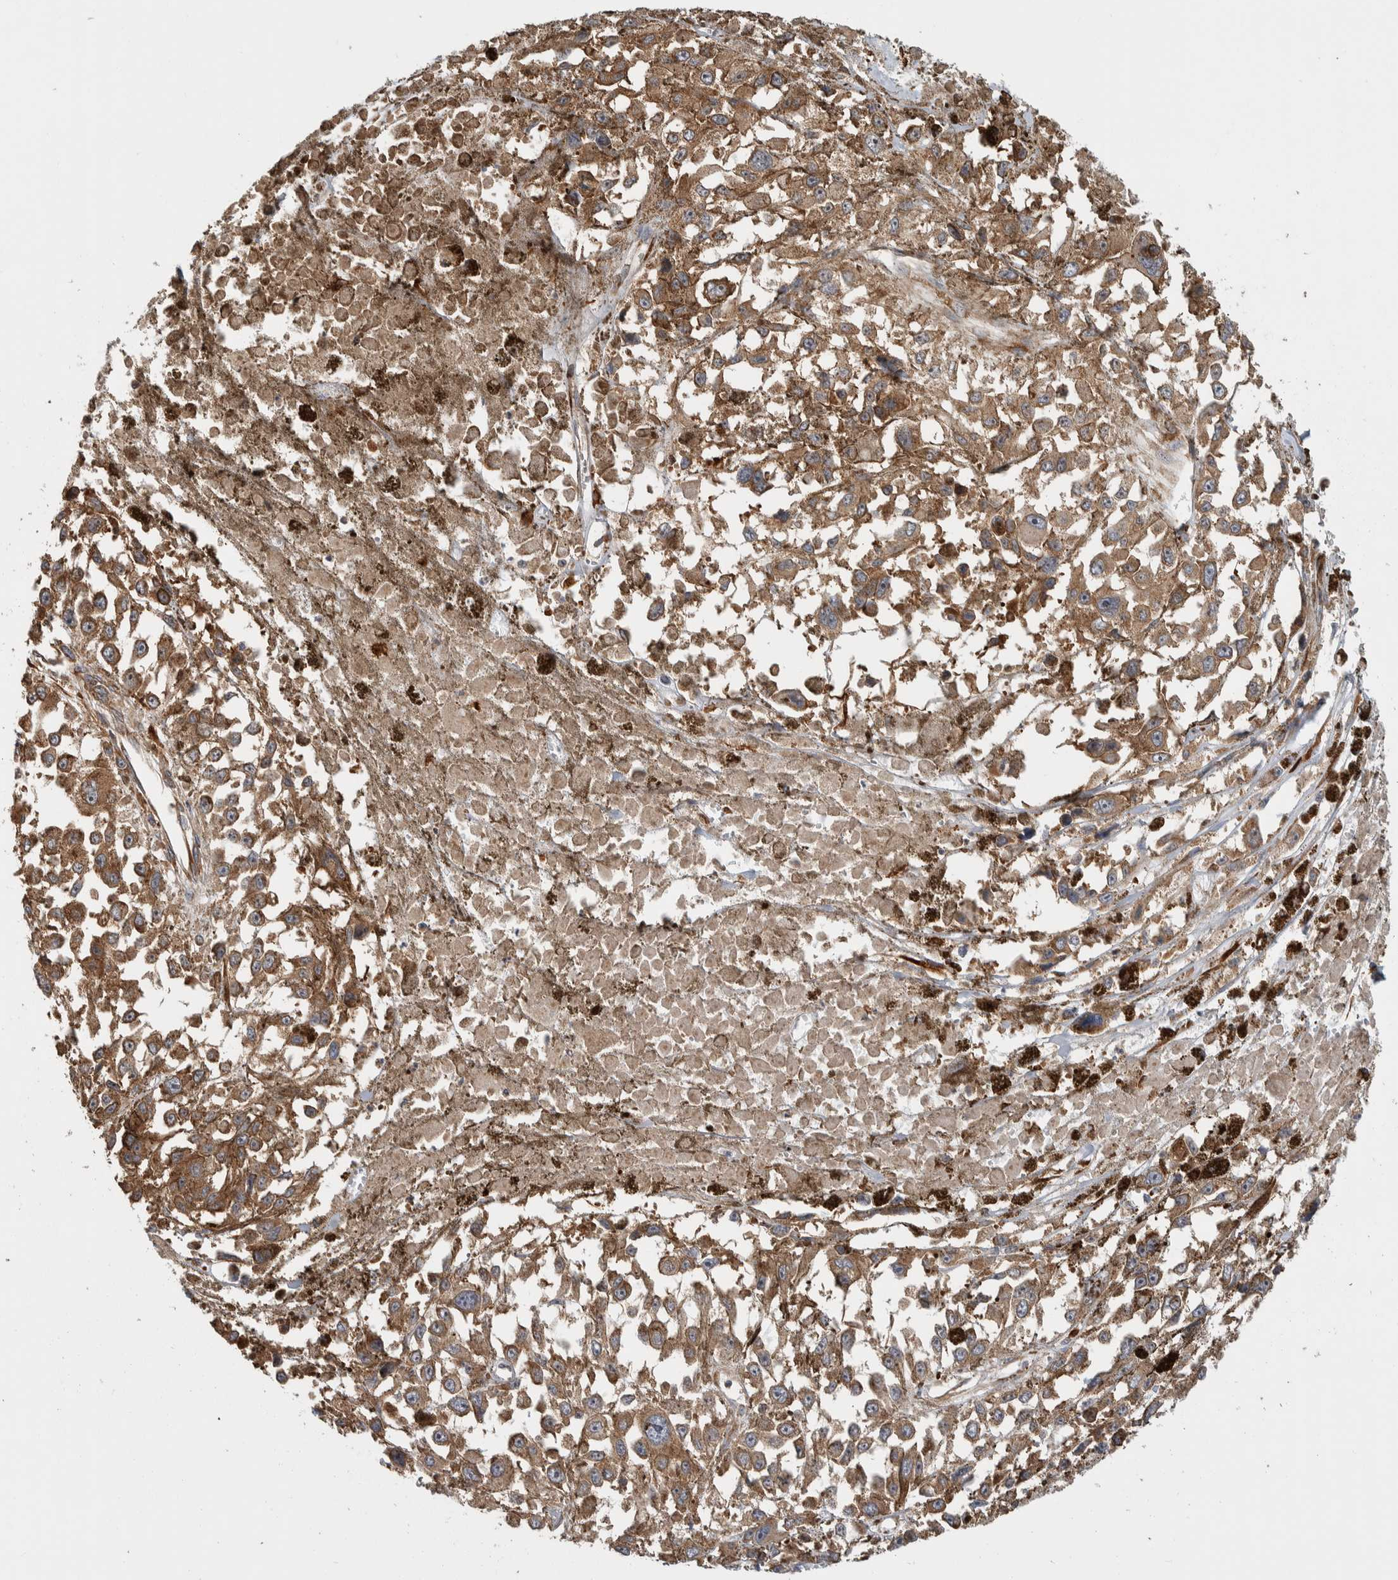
{"staining": {"intensity": "moderate", "quantity": ">75%", "location": "cytoplasmic/membranous"}, "tissue": "melanoma", "cell_type": "Tumor cells", "image_type": "cancer", "snomed": [{"axis": "morphology", "description": "Malignant melanoma, Metastatic site"}, {"axis": "topography", "description": "Lymph node"}], "caption": "Moderate cytoplasmic/membranous positivity for a protein is appreciated in about >75% of tumor cells of melanoma using immunohistochemistry.", "gene": "EIF3H", "patient": {"sex": "male", "age": 59}}